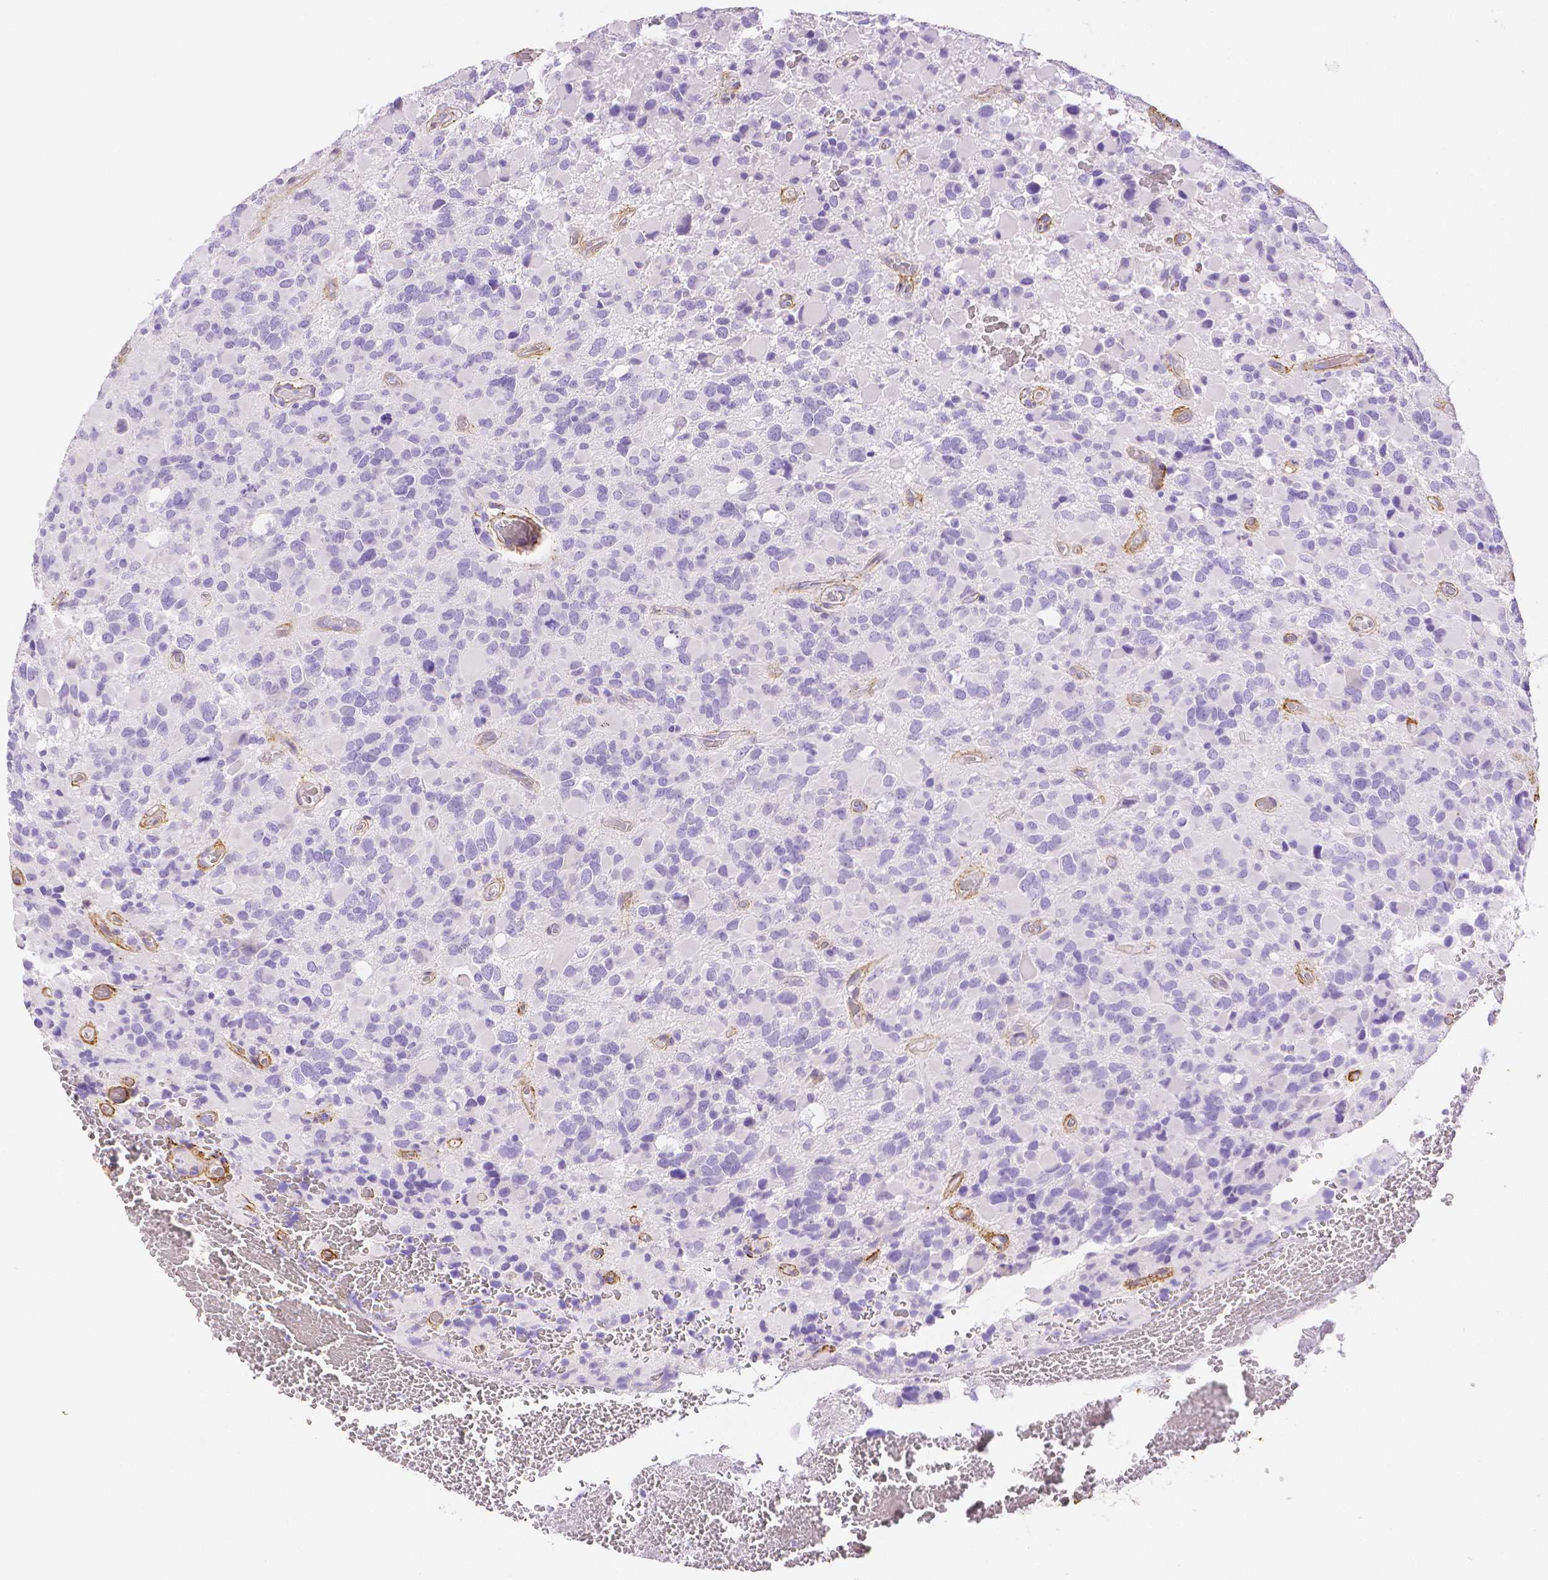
{"staining": {"intensity": "negative", "quantity": "none", "location": "none"}, "tissue": "glioma", "cell_type": "Tumor cells", "image_type": "cancer", "snomed": [{"axis": "morphology", "description": "Glioma, malignant, High grade"}, {"axis": "topography", "description": "Brain"}], "caption": "Immunohistochemistry of human glioma shows no staining in tumor cells.", "gene": "FBN1", "patient": {"sex": "female", "age": 40}}